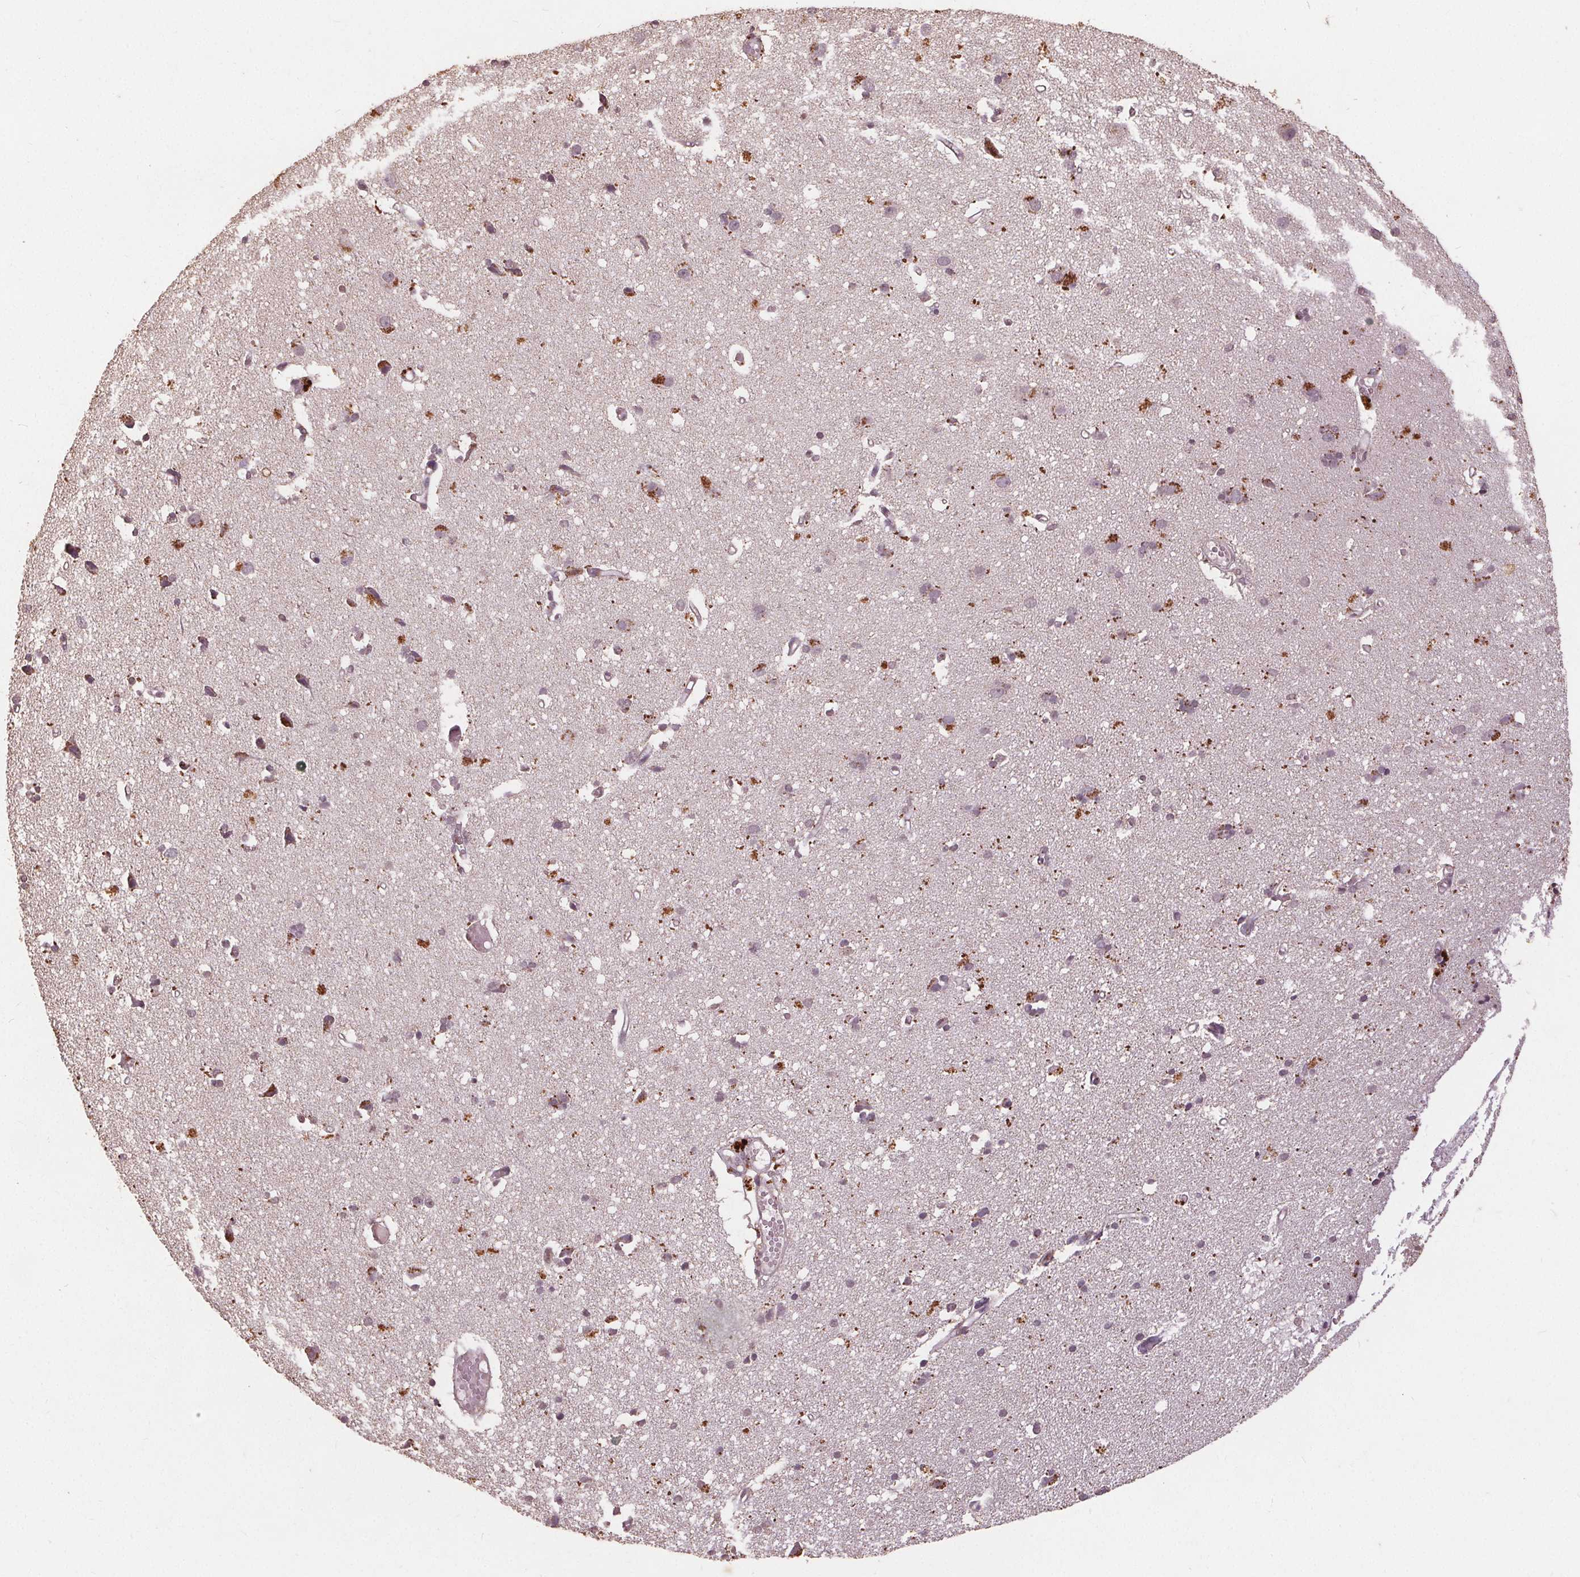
{"staining": {"intensity": "weak", "quantity": "<25%", "location": "nuclear"}, "tissue": "cerebral cortex", "cell_type": "Endothelial cells", "image_type": "normal", "snomed": [{"axis": "morphology", "description": "Normal tissue, NOS"}, {"axis": "morphology", "description": "Glioma, malignant, High grade"}, {"axis": "topography", "description": "Cerebral cortex"}], "caption": "Immunohistochemistry (IHC) photomicrograph of normal cerebral cortex: human cerebral cortex stained with DAB (3,3'-diaminobenzidine) displays no significant protein expression in endothelial cells.", "gene": "DSG3", "patient": {"sex": "male", "age": 71}}